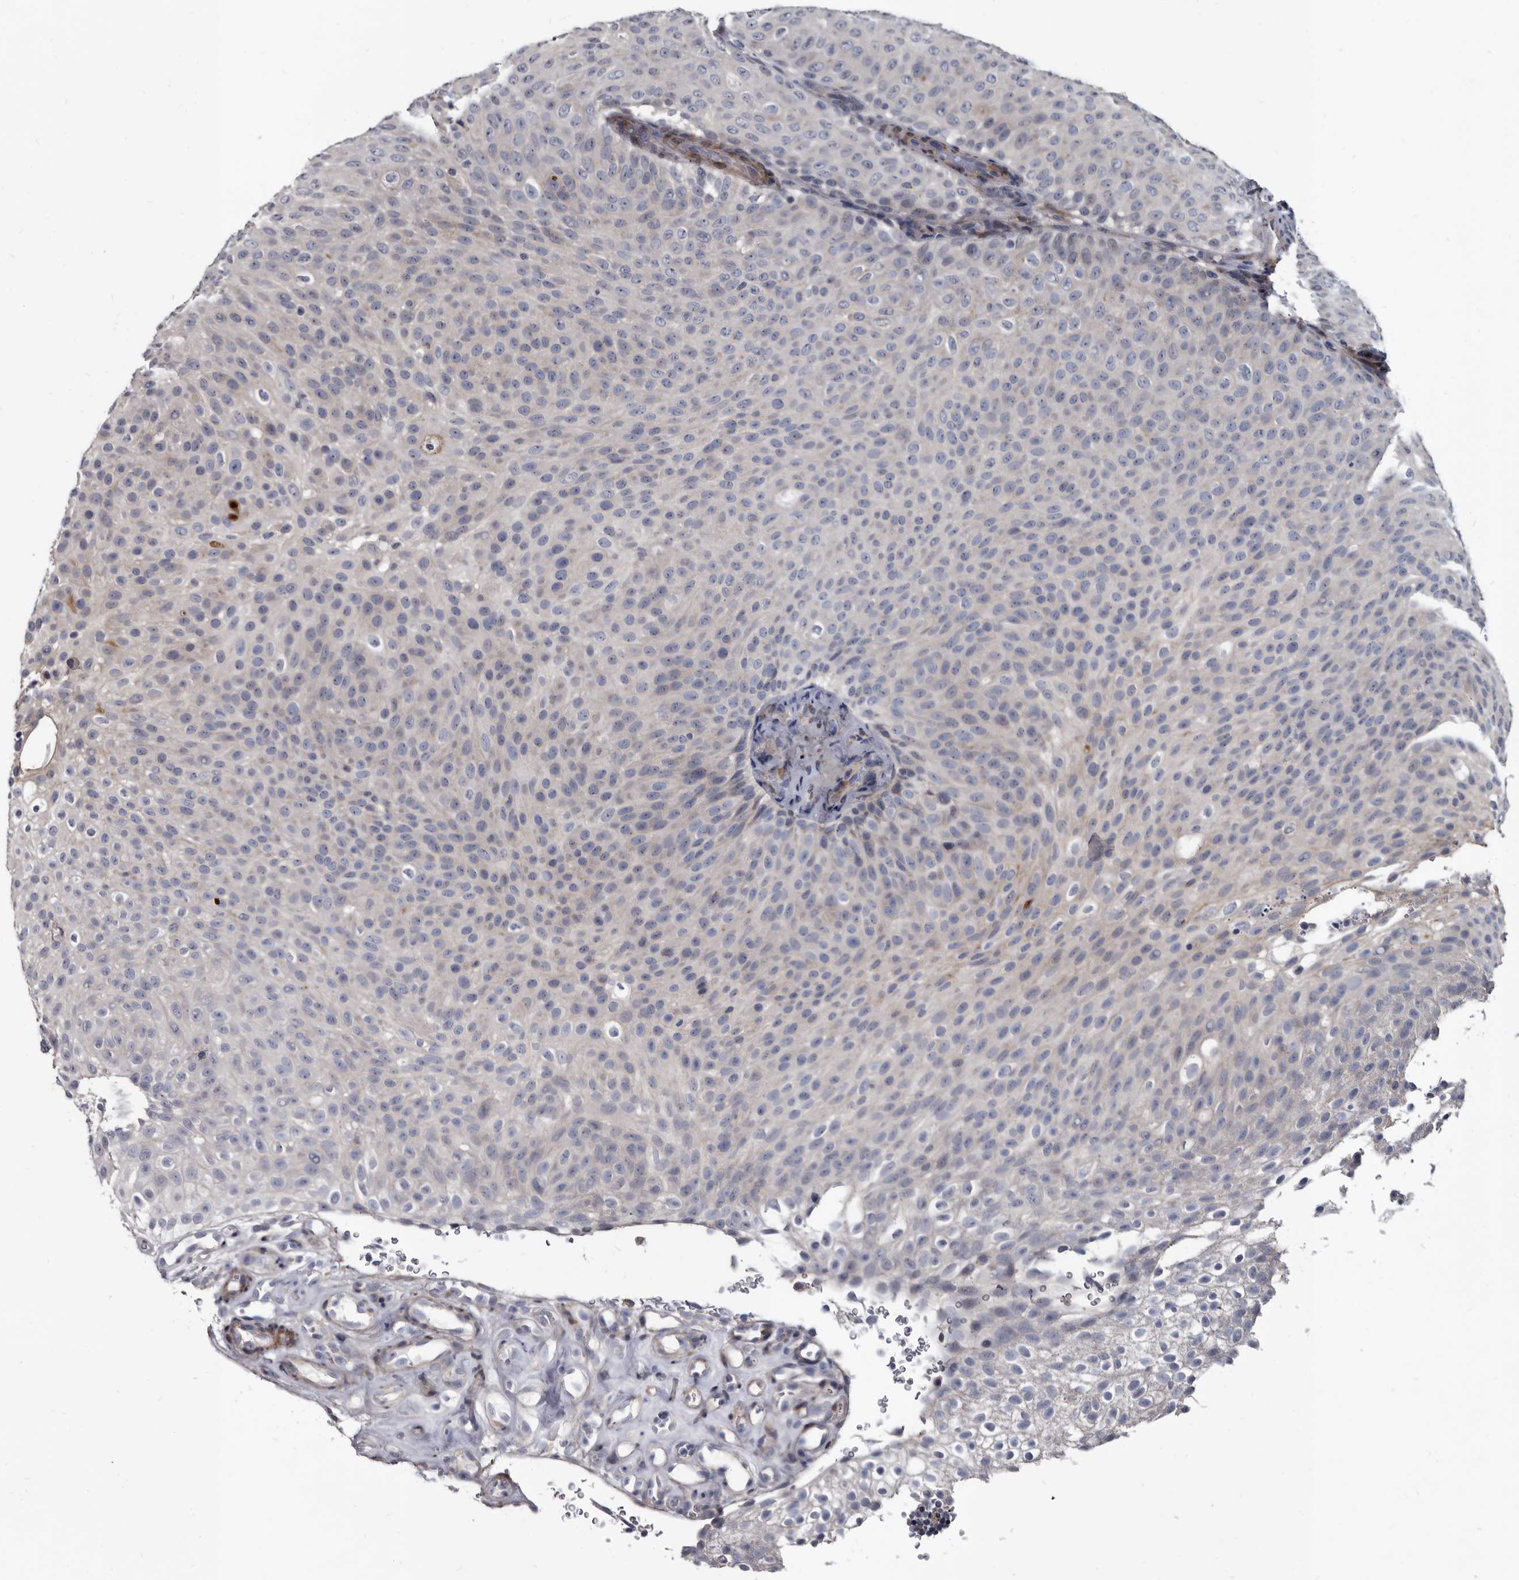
{"staining": {"intensity": "negative", "quantity": "none", "location": "none"}, "tissue": "urothelial cancer", "cell_type": "Tumor cells", "image_type": "cancer", "snomed": [{"axis": "morphology", "description": "Urothelial carcinoma, Low grade"}, {"axis": "topography", "description": "Urinary bladder"}], "caption": "DAB immunohistochemical staining of urothelial cancer reveals no significant positivity in tumor cells.", "gene": "PRSS8", "patient": {"sex": "male", "age": 78}}